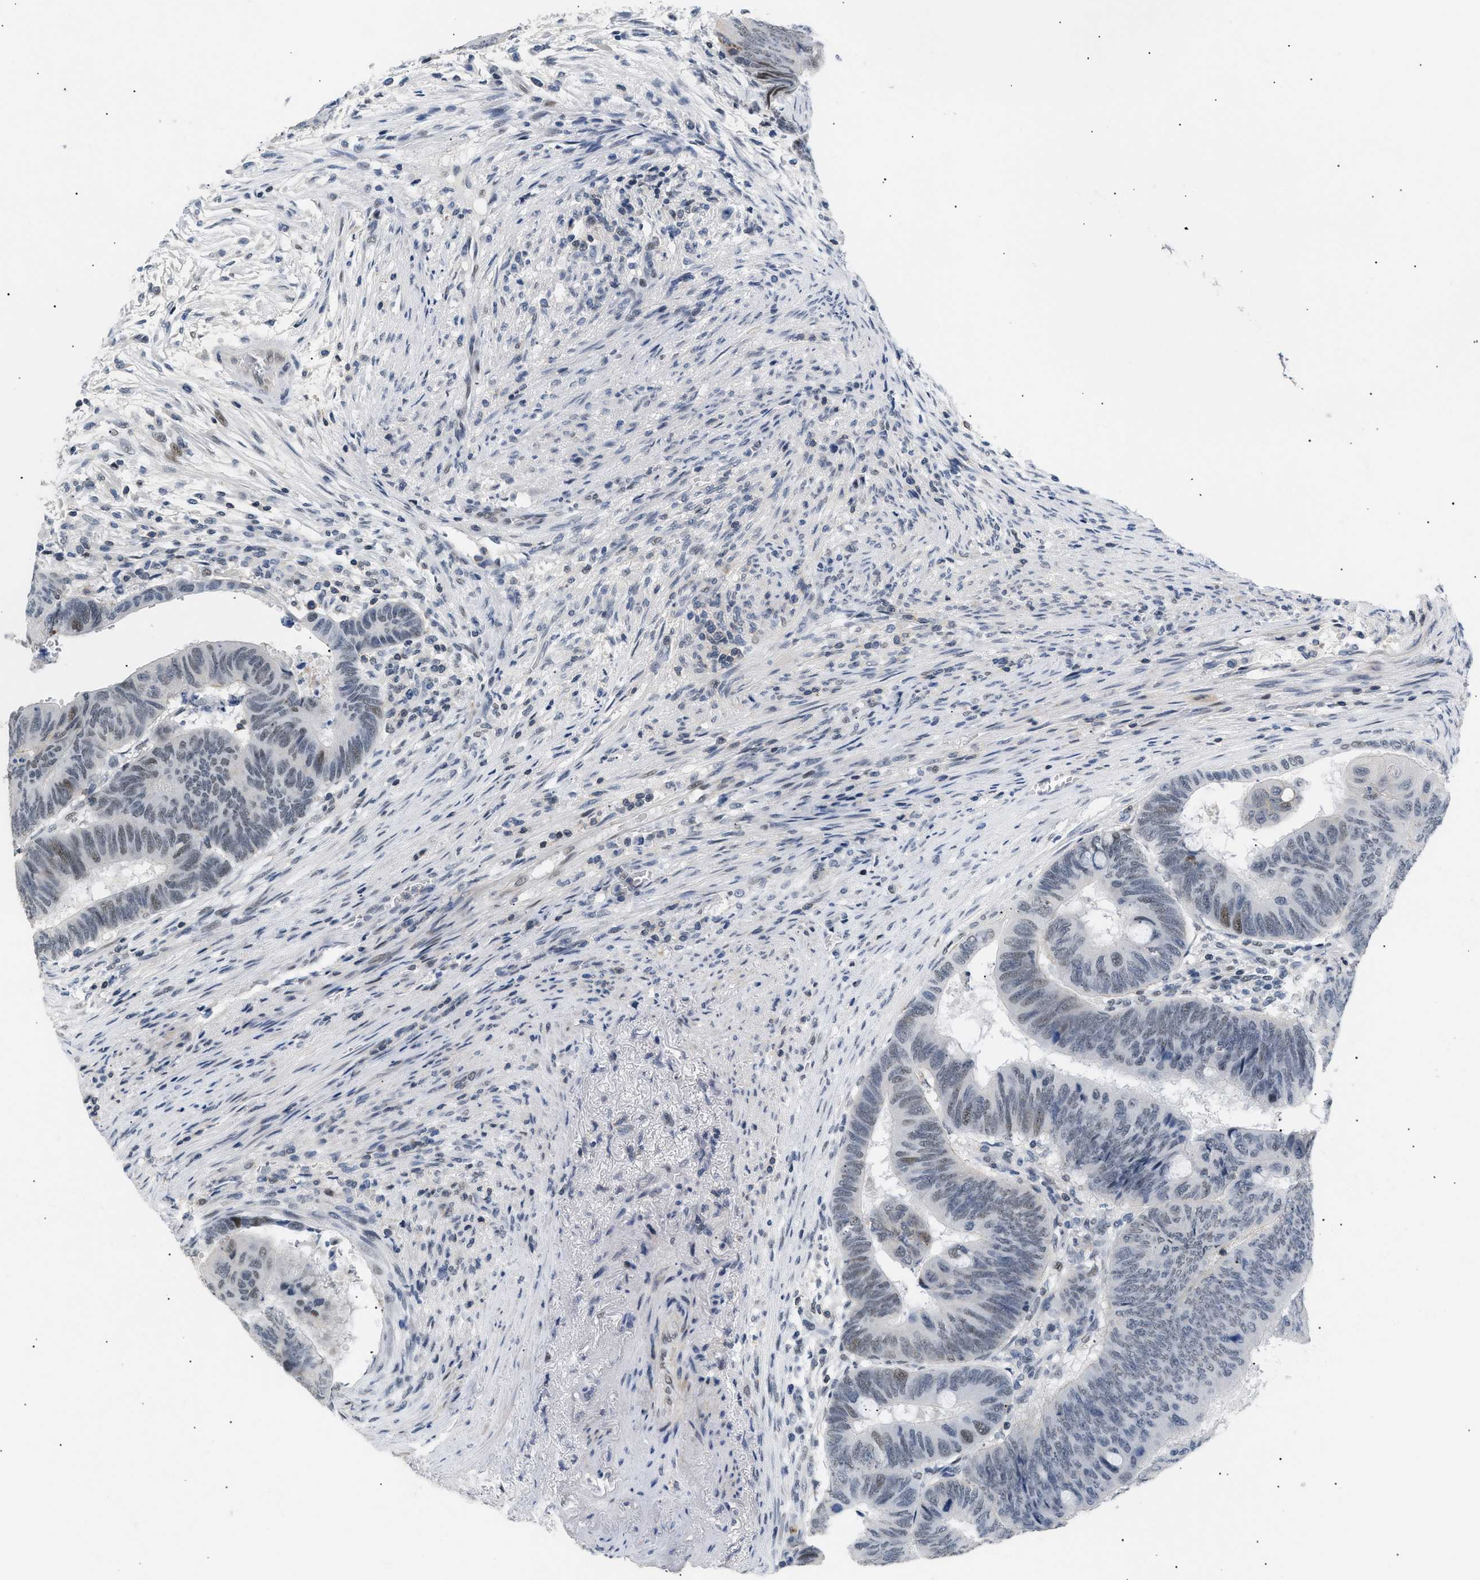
{"staining": {"intensity": "weak", "quantity": "<25%", "location": "nuclear"}, "tissue": "colorectal cancer", "cell_type": "Tumor cells", "image_type": "cancer", "snomed": [{"axis": "morphology", "description": "Normal tissue, NOS"}, {"axis": "morphology", "description": "Adenocarcinoma, NOS"}, {"axis": "topography", "description": "Rectum"}, {"axis": "topography", "description": "Peripheral nerve tissue"}], "caption": "IHC of colorectal cancer (adenocarcinoma) exhibits no staining in tumor cells.", "gene": "KCNC3", "patient": {"sex": "male", "age": 92}}